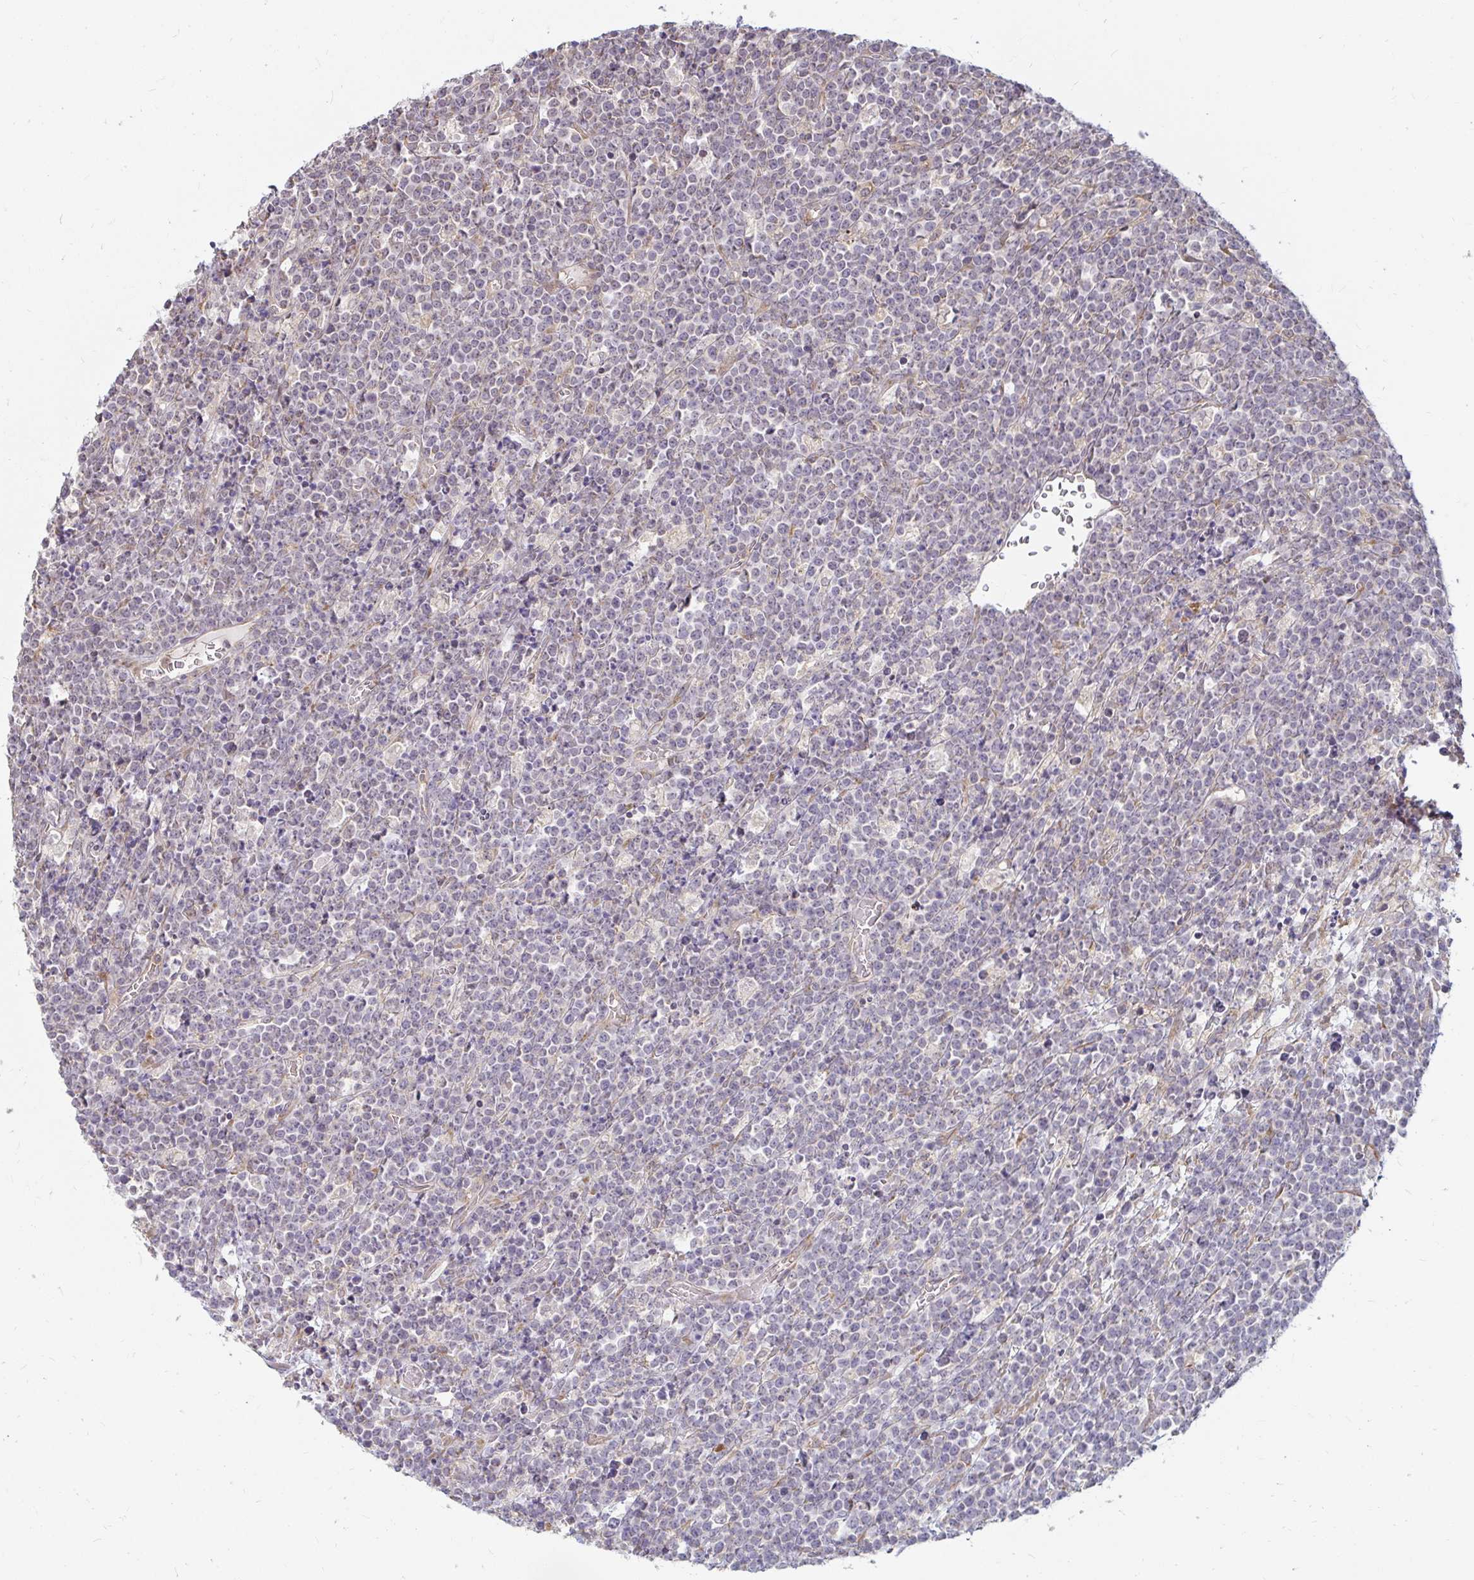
{"staining": {"intensity": "negative", "quantity": "none", "location": "none"}, "tissue": "lymphoma", "cell_type": "Tumor cells", "image_type": "cancer", "snomed": [{"axis": "morphology", "description": "Malignant lymphoma, non-Hodgkin's type, High grade"}, {"axis": "topography", "description": "Ovary"}], "caption": "Human malignant lymphoma, non-Hodgkin's type (high-grade) stained for a protein using immunohistochemistry (IHC) exhibits no positivity in tumor cells.", "gene": "CAST", "patient": {"sex": "female", "age": 56}}